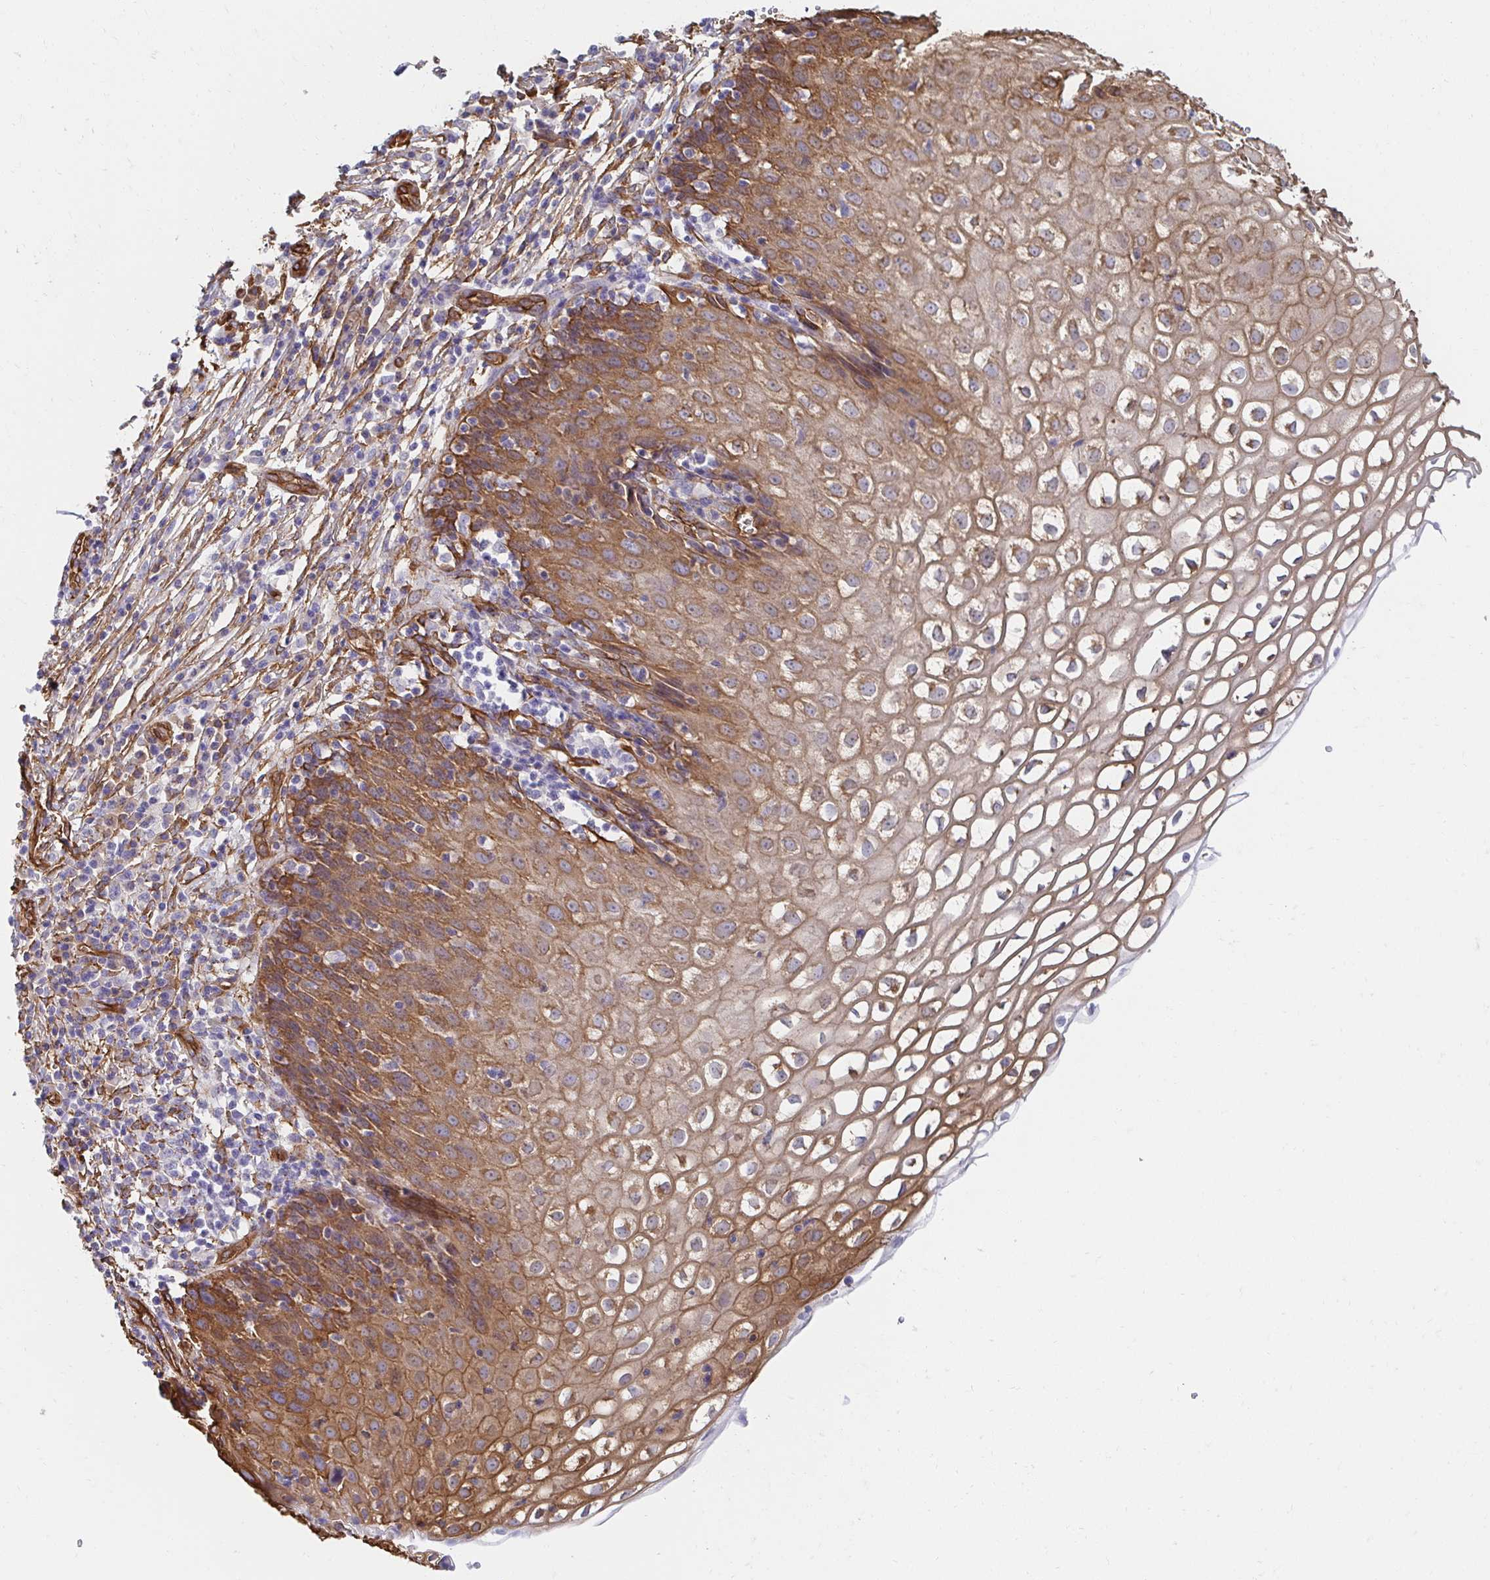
{"staining": {"intensity": "moderate", "quantity": ">75%", "location": "cytoplasmic/membranous"}, "tissue": "cervix", "cell_type": "Glandular cells", "image_type": "normal", "snomed": [{"axis": "morphology", "description": "Normal tissue, NOS"}, {"axis": "topography", "description": "Cervix"}], "caption": "Unremarkable cervix displays moderate cytoplasmic/membranous expression in about >75% of glandular cells, visualized by immunohistochemistry.", "gene": "CTTN", "patient": {"sex": "female", "age": 36}}